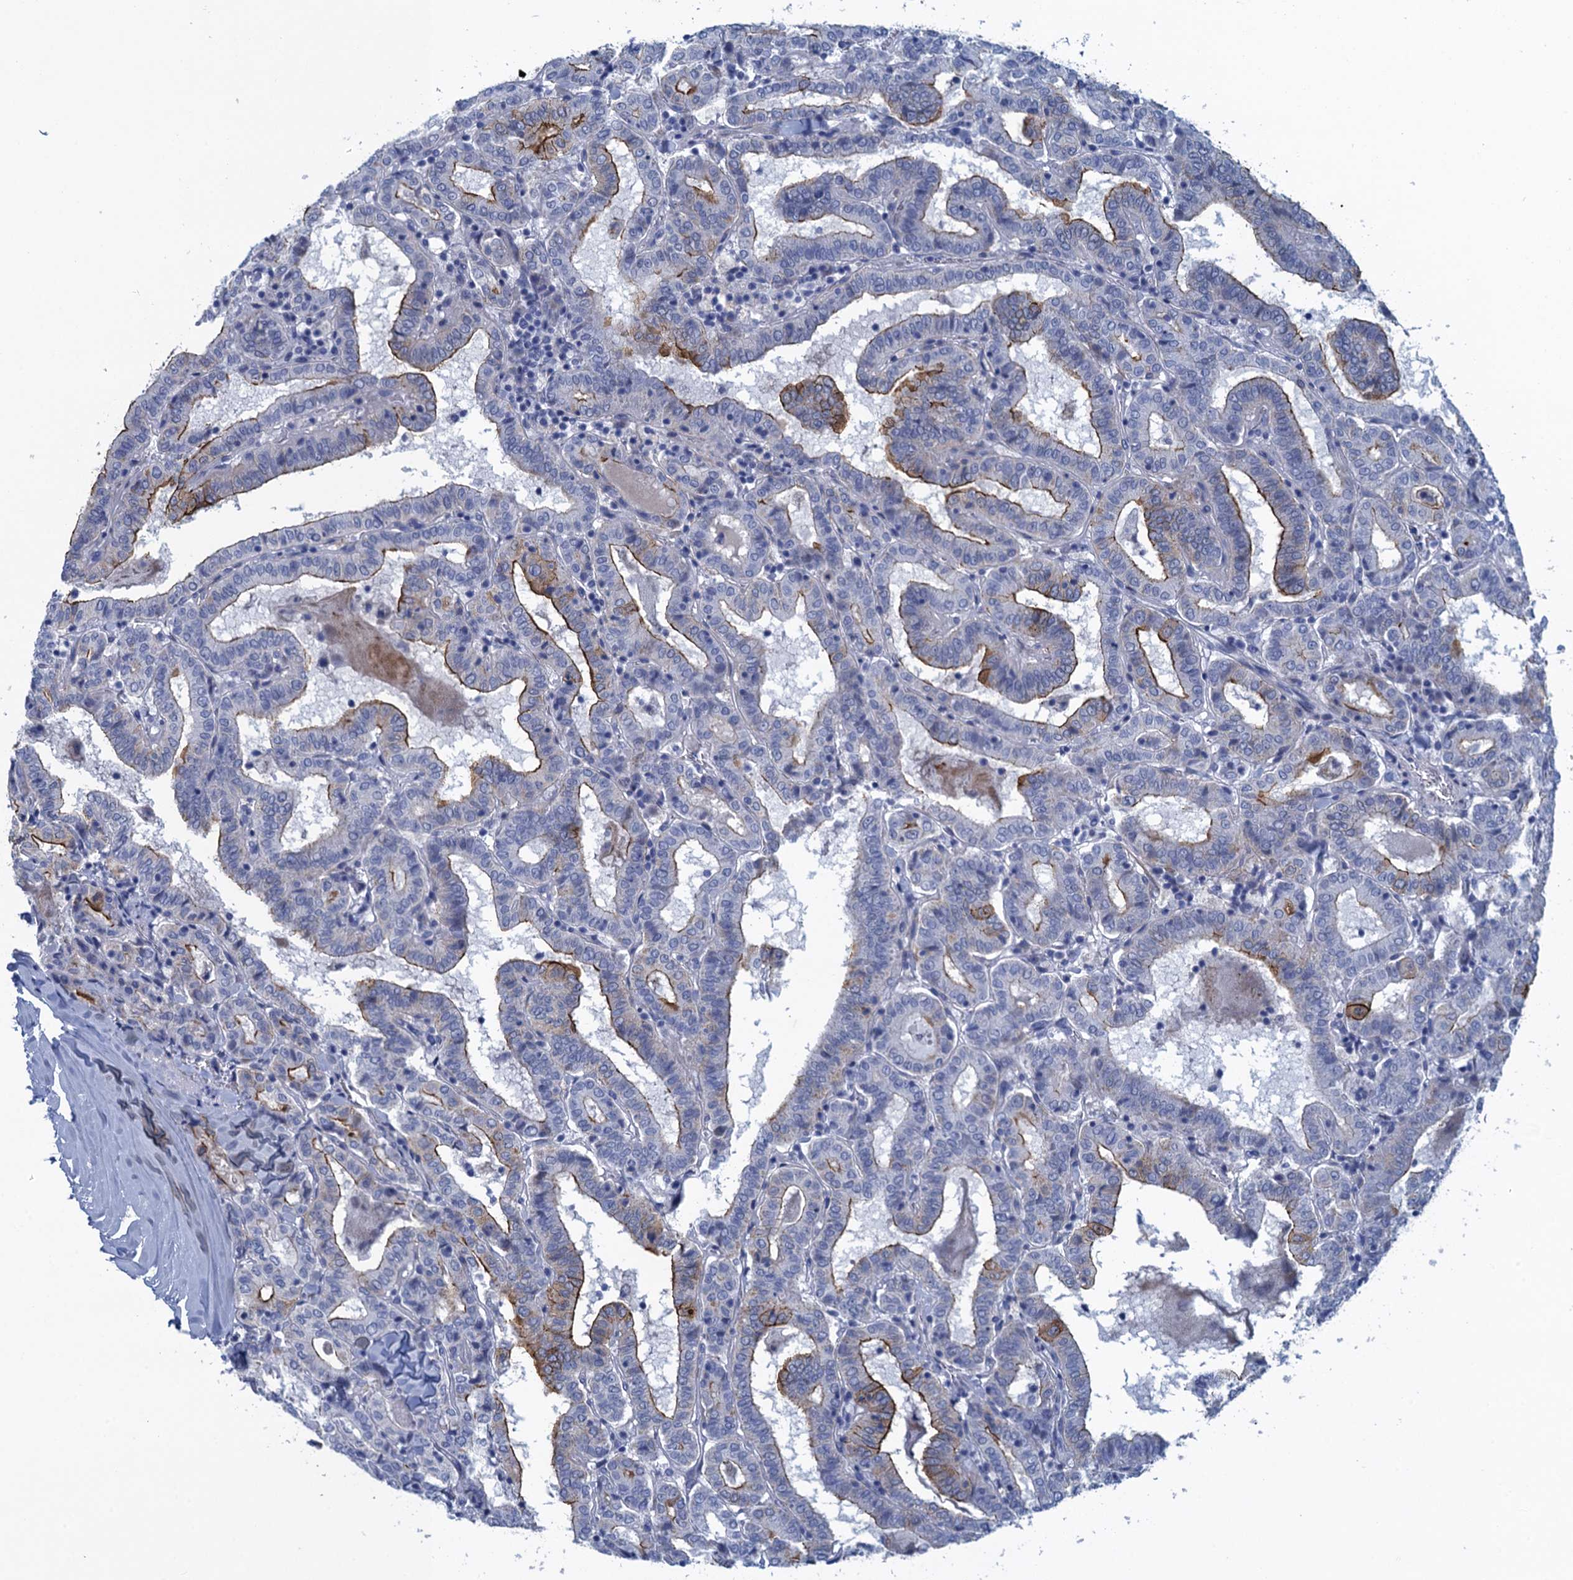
{"staining": {"intensity": "strong", "quantity": "<25%", "location": "cytoplasmic/membranous"}, "tissue": "thyroid cancer", "cell_type": "Tumor cells", "image_type": "cancer", "snomed": [{"axis": "morphology", "description": "Papillary adenocarcinoma, NOS"}, {"axis": "topography", "description": "Thyroid gland"}], "caption": "Human thyroid papillary adenocarcinoma stained for a protein (brown) reveals strong cytoplasmic/membranous positive staining in about <25% of tumor cells.", "gene": "SCEL", "patient": {"sex": "female", "age": 72}}